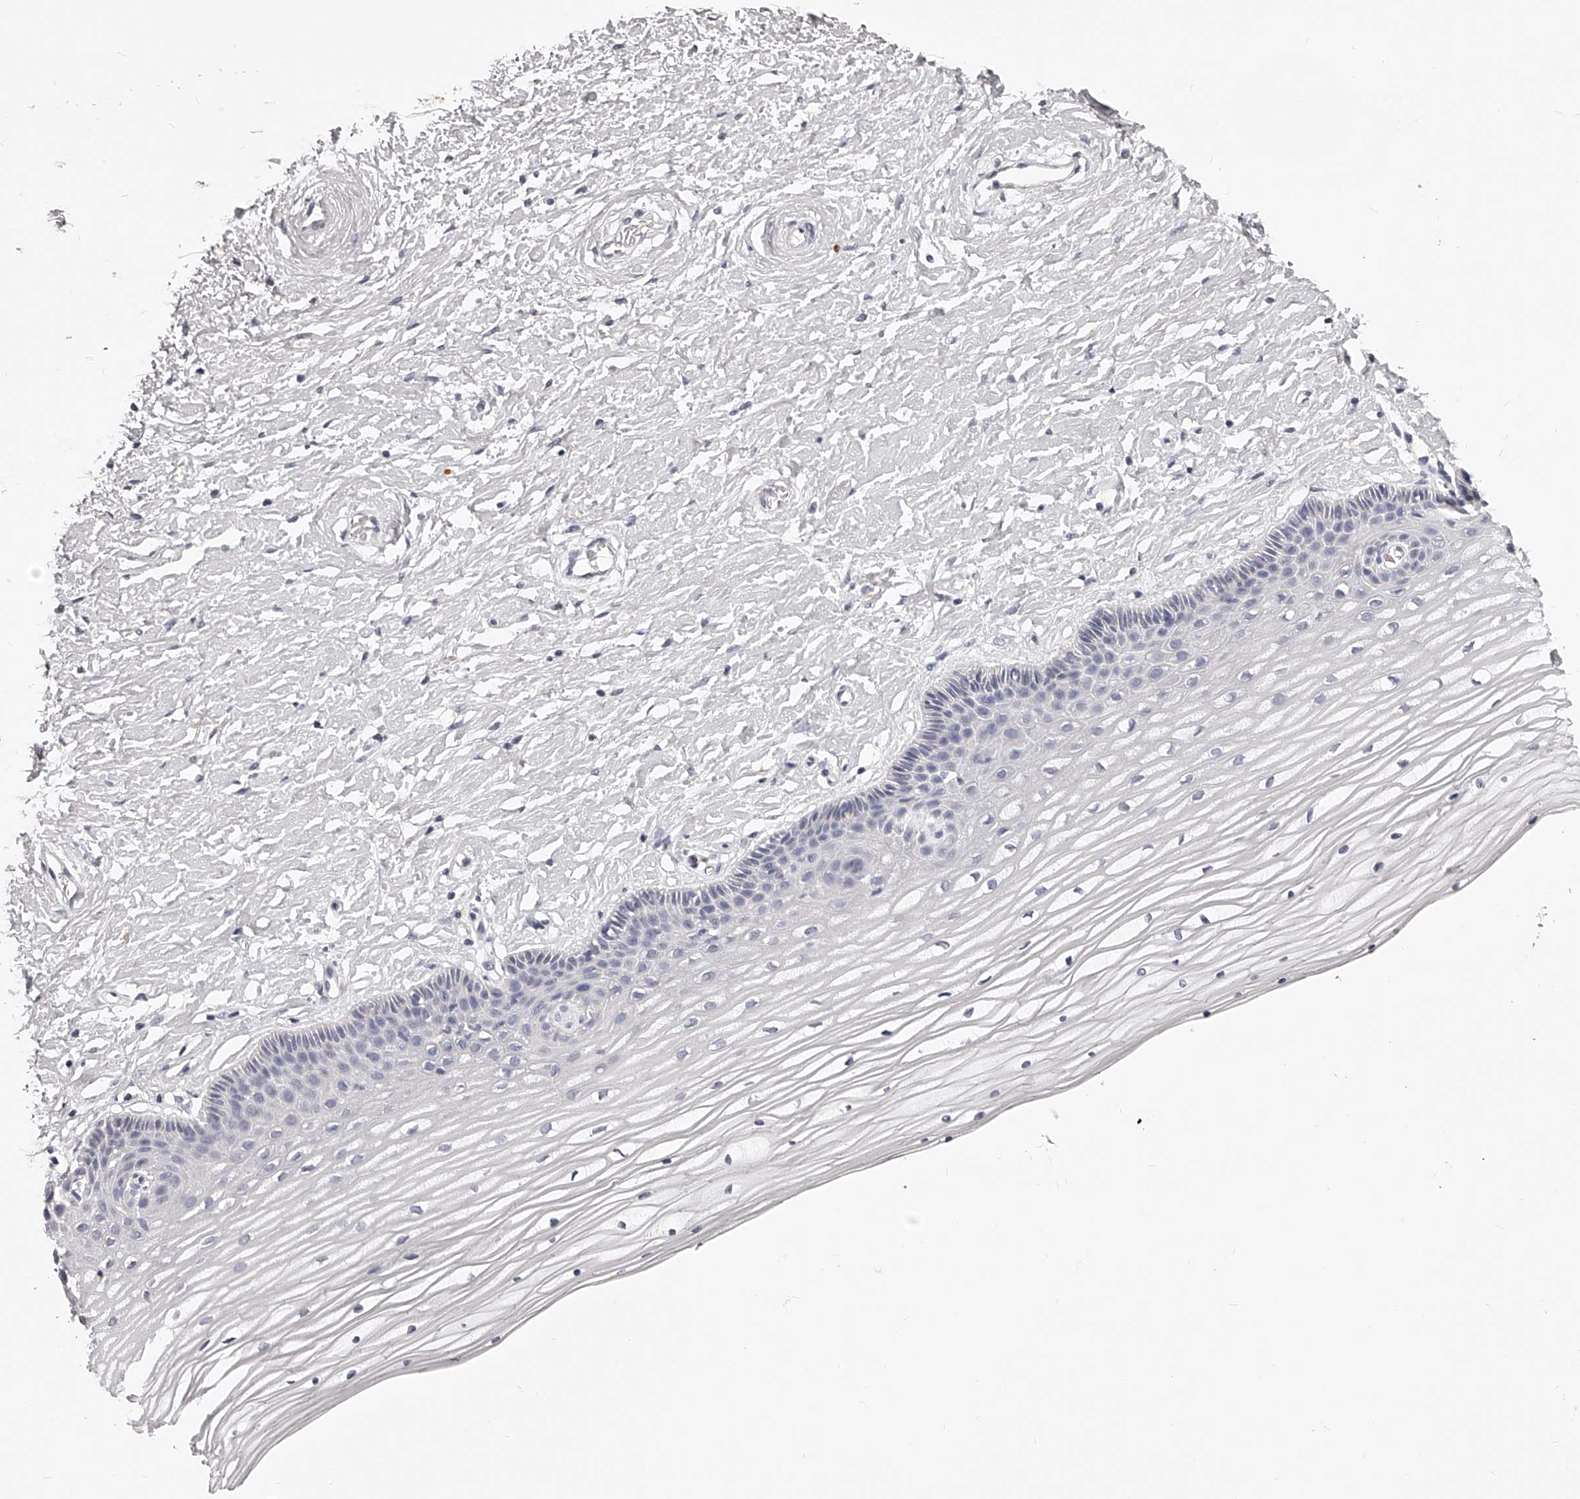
{"staining": {"intensity": "negative", "quantity": "none", "location": "none"}, "tissue": "vagina", "cell_type": "Squamous epithelial cells", "image_type": "normal", "snomed": [{"axis": "morphology", "description": "Normal tissue, NOS"}, {"axis": "topography", "description": "Vagina"}, {"axis": "topography", "description": "Cervix"}], "caption": "There is no significant positivity in squamous epithelial cells of vagina. (Brightfield microscopy of DAB (3,3'-diaminobenzidine) IHC at high magnification).", "gene": "DMRT1", "patient": {"sex": "female", "age": 40}}